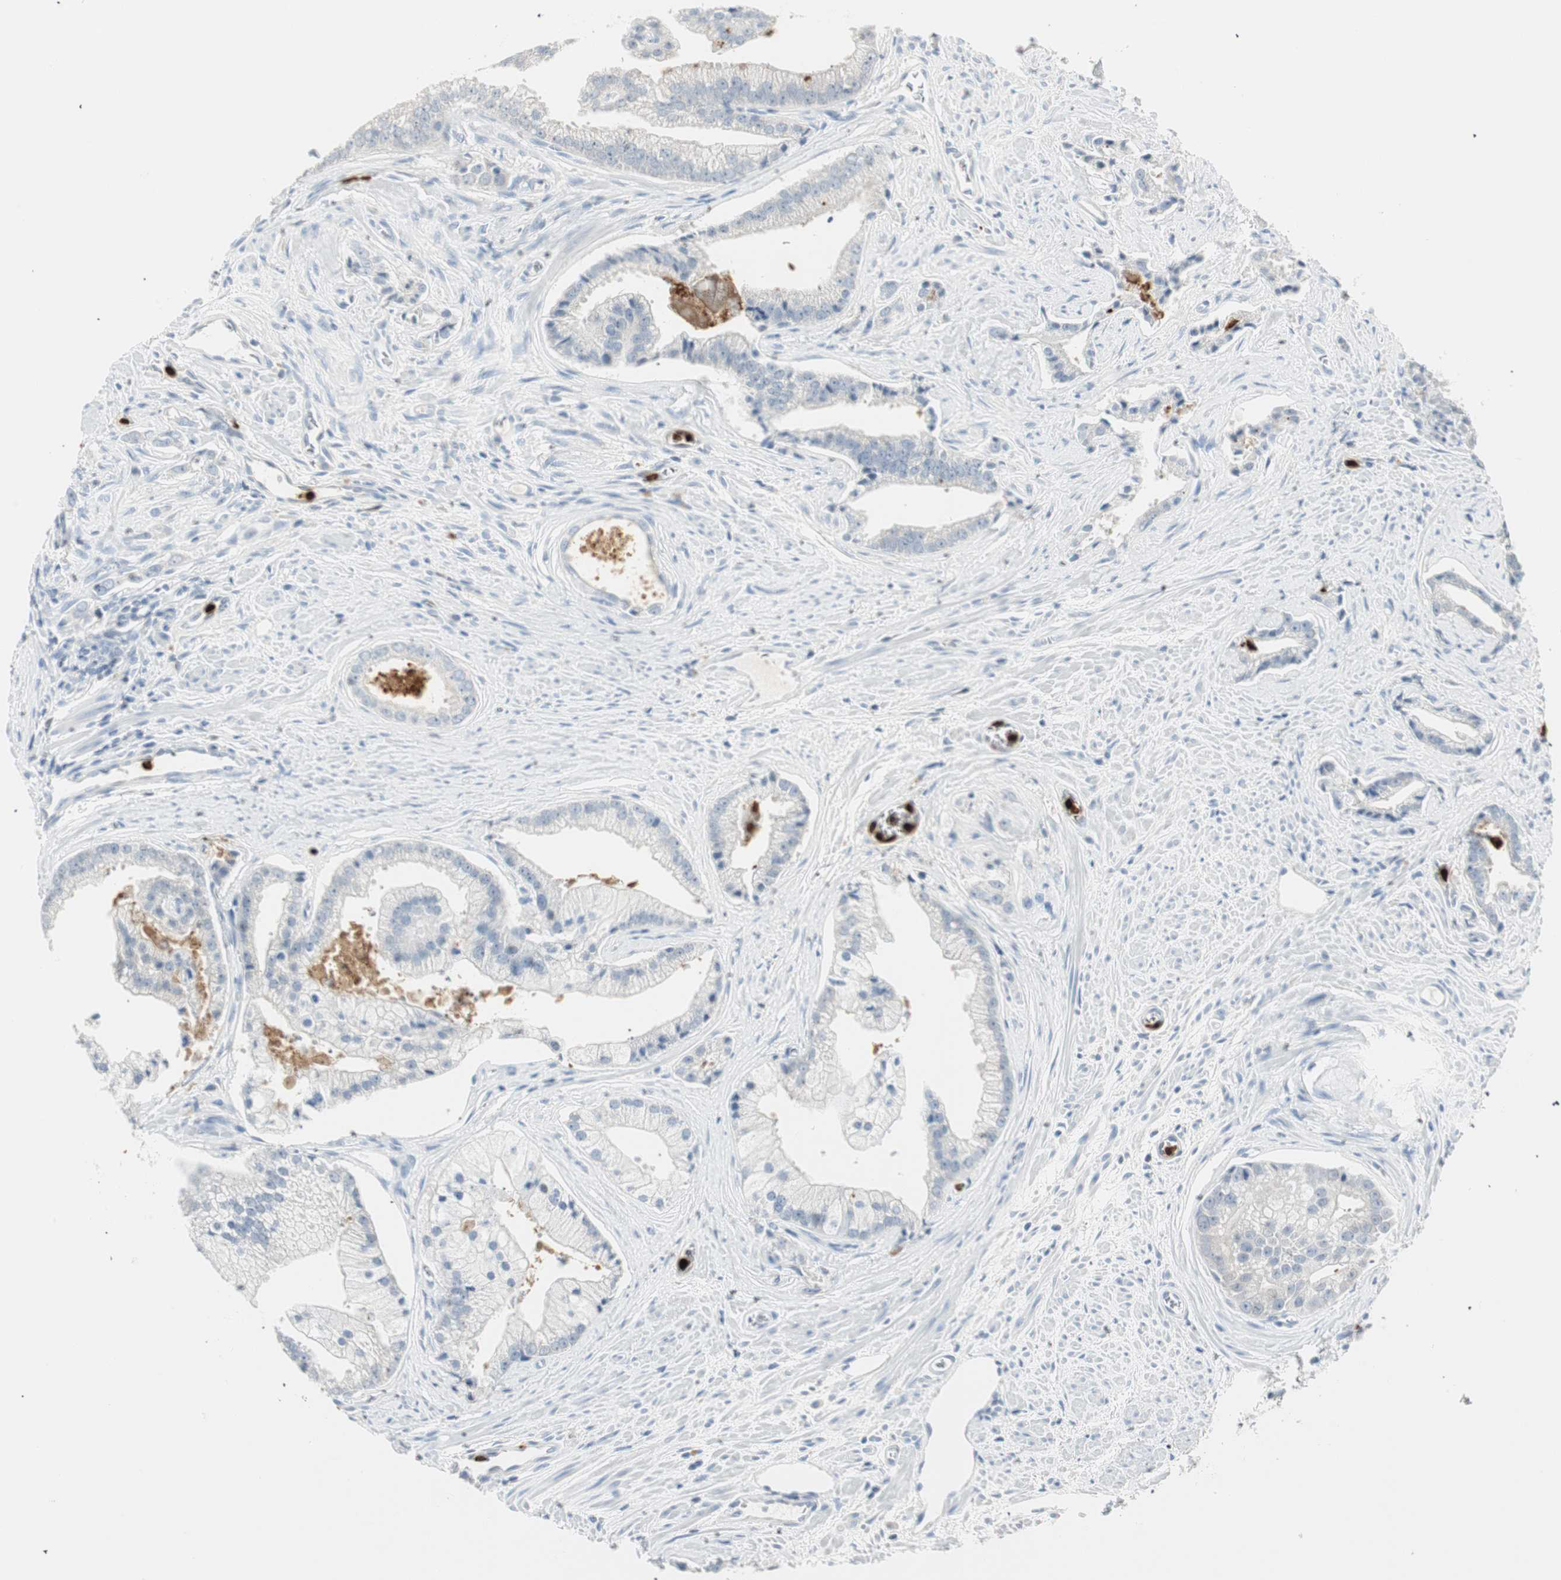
{"staining": {"intensity": "negative", "quantity": "none", "location": "none"}, "tissue": "prostate cancer", "cell_type": "Tumor cells", "image_type": "cancer", "snomed": [{"axis": "morphology", "description": "Adenocarcinoma, High grade"}, {"axis": "topography", "description": "Prostate"}], "caption": "This histopathology image is of prostate high-grade adenocarcinoma stained with immunohistochemistry (IHC) to label a protein in brown with the nuclei are counter-stained blue. There is no positivity in tumor cells. (Brightfield microscopy of DAB immunohistochemistry at high magnification).", "gene": "PRTN3", "patient": {"sex": "male", "age": 67}}